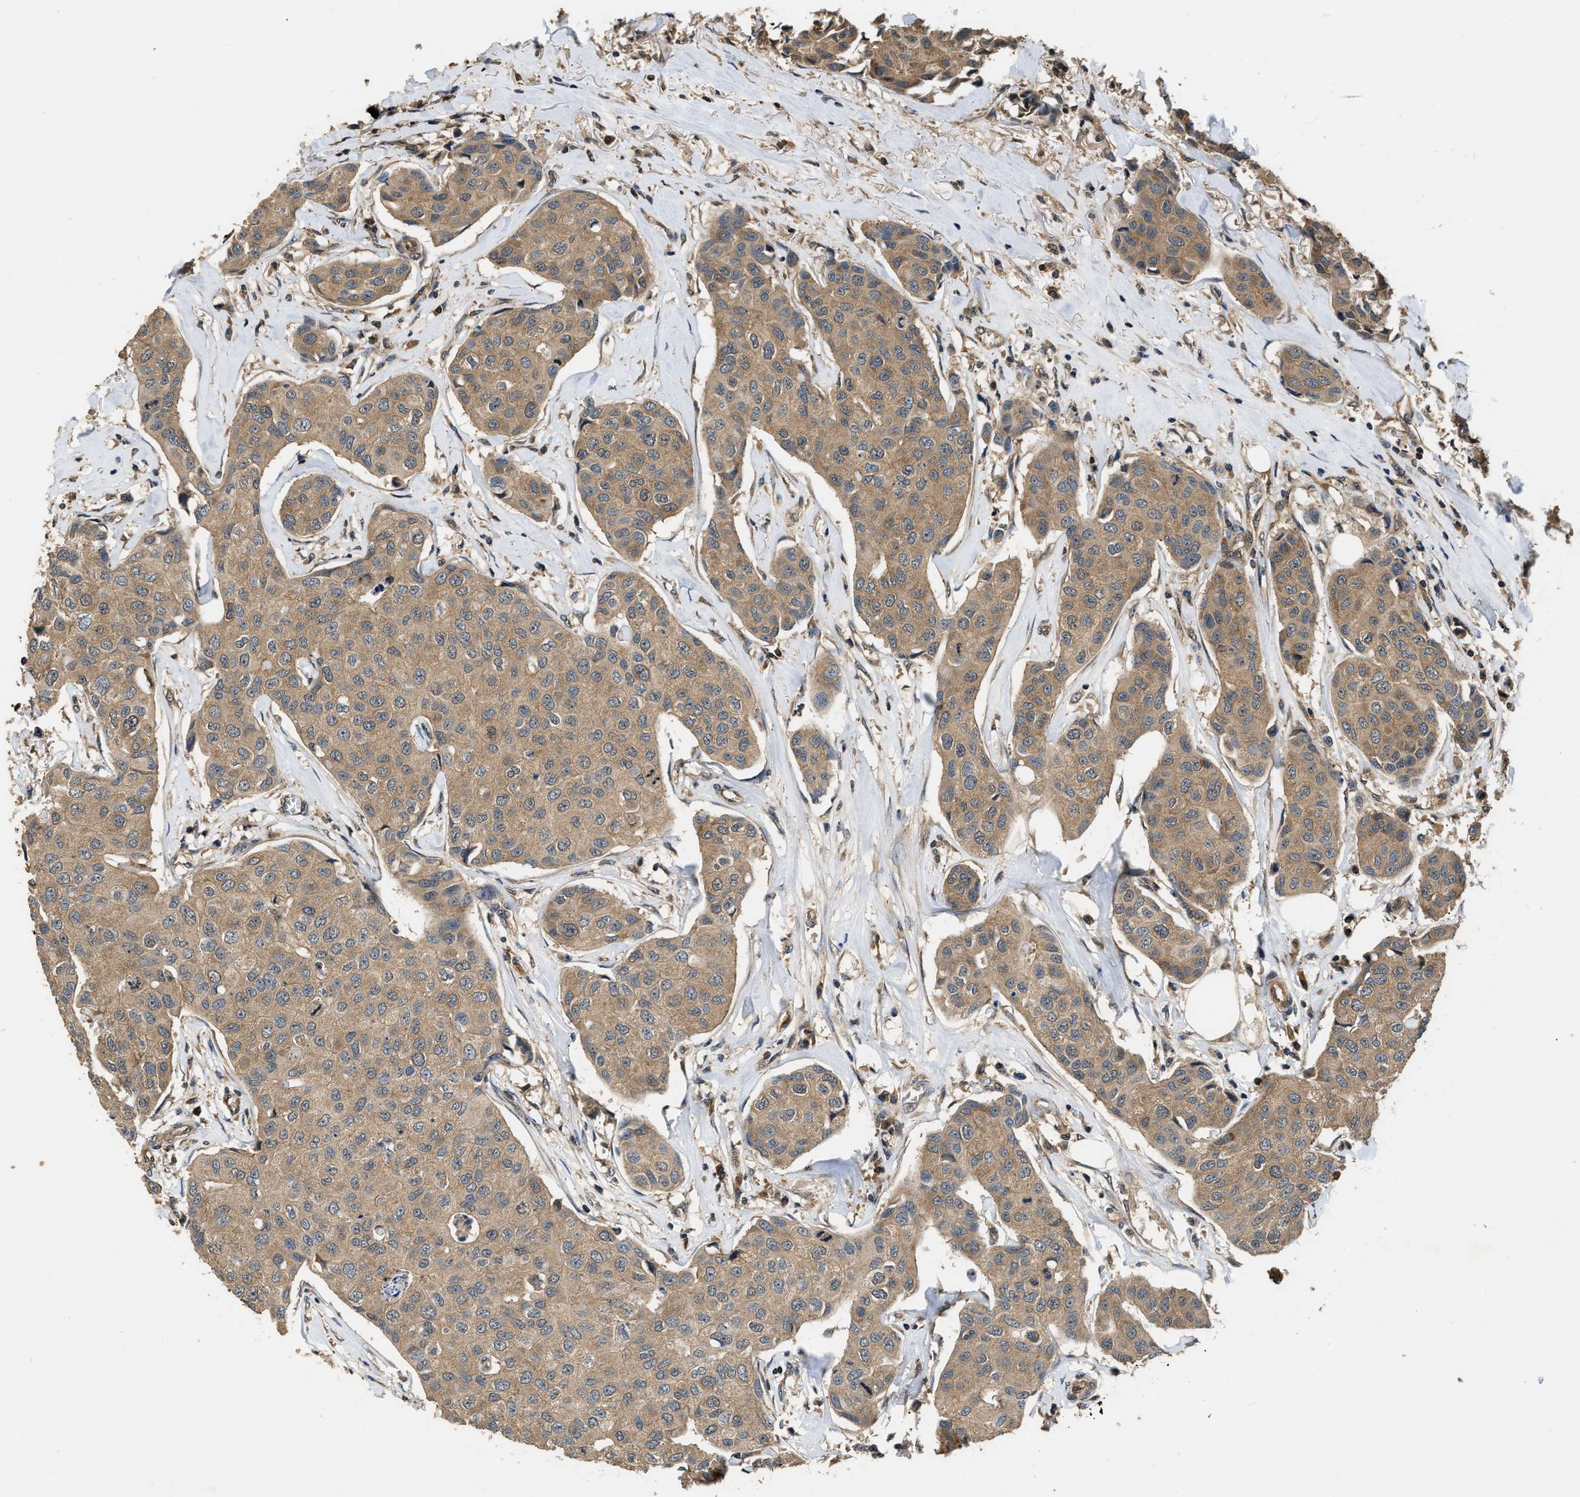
{"staining": {"intensity": "moderate", "quantity": ">75%", "location": "cytoplasmic/membranous"}, "tissue": "breast cancer", "cell_type": "Tumor cells", "image_type": "cancer", "snomed": [{"axis": "morphology", "description": "Duct carcinoma"}, {"axis": "topography", "description": "Breast"}], "caption": "Immunohistochemistry (IHC) of human intraductal carcinoma (breast) reveals medium levels of moderate cytoplasmic/membranous staining in about >75% of tumor cells. Immunohistochemistry (IHC) stains the protein in brown and the nuclei are stained blue.", "gene": "DNAJC2", "patient": {"sex": "female", "age": 80}}